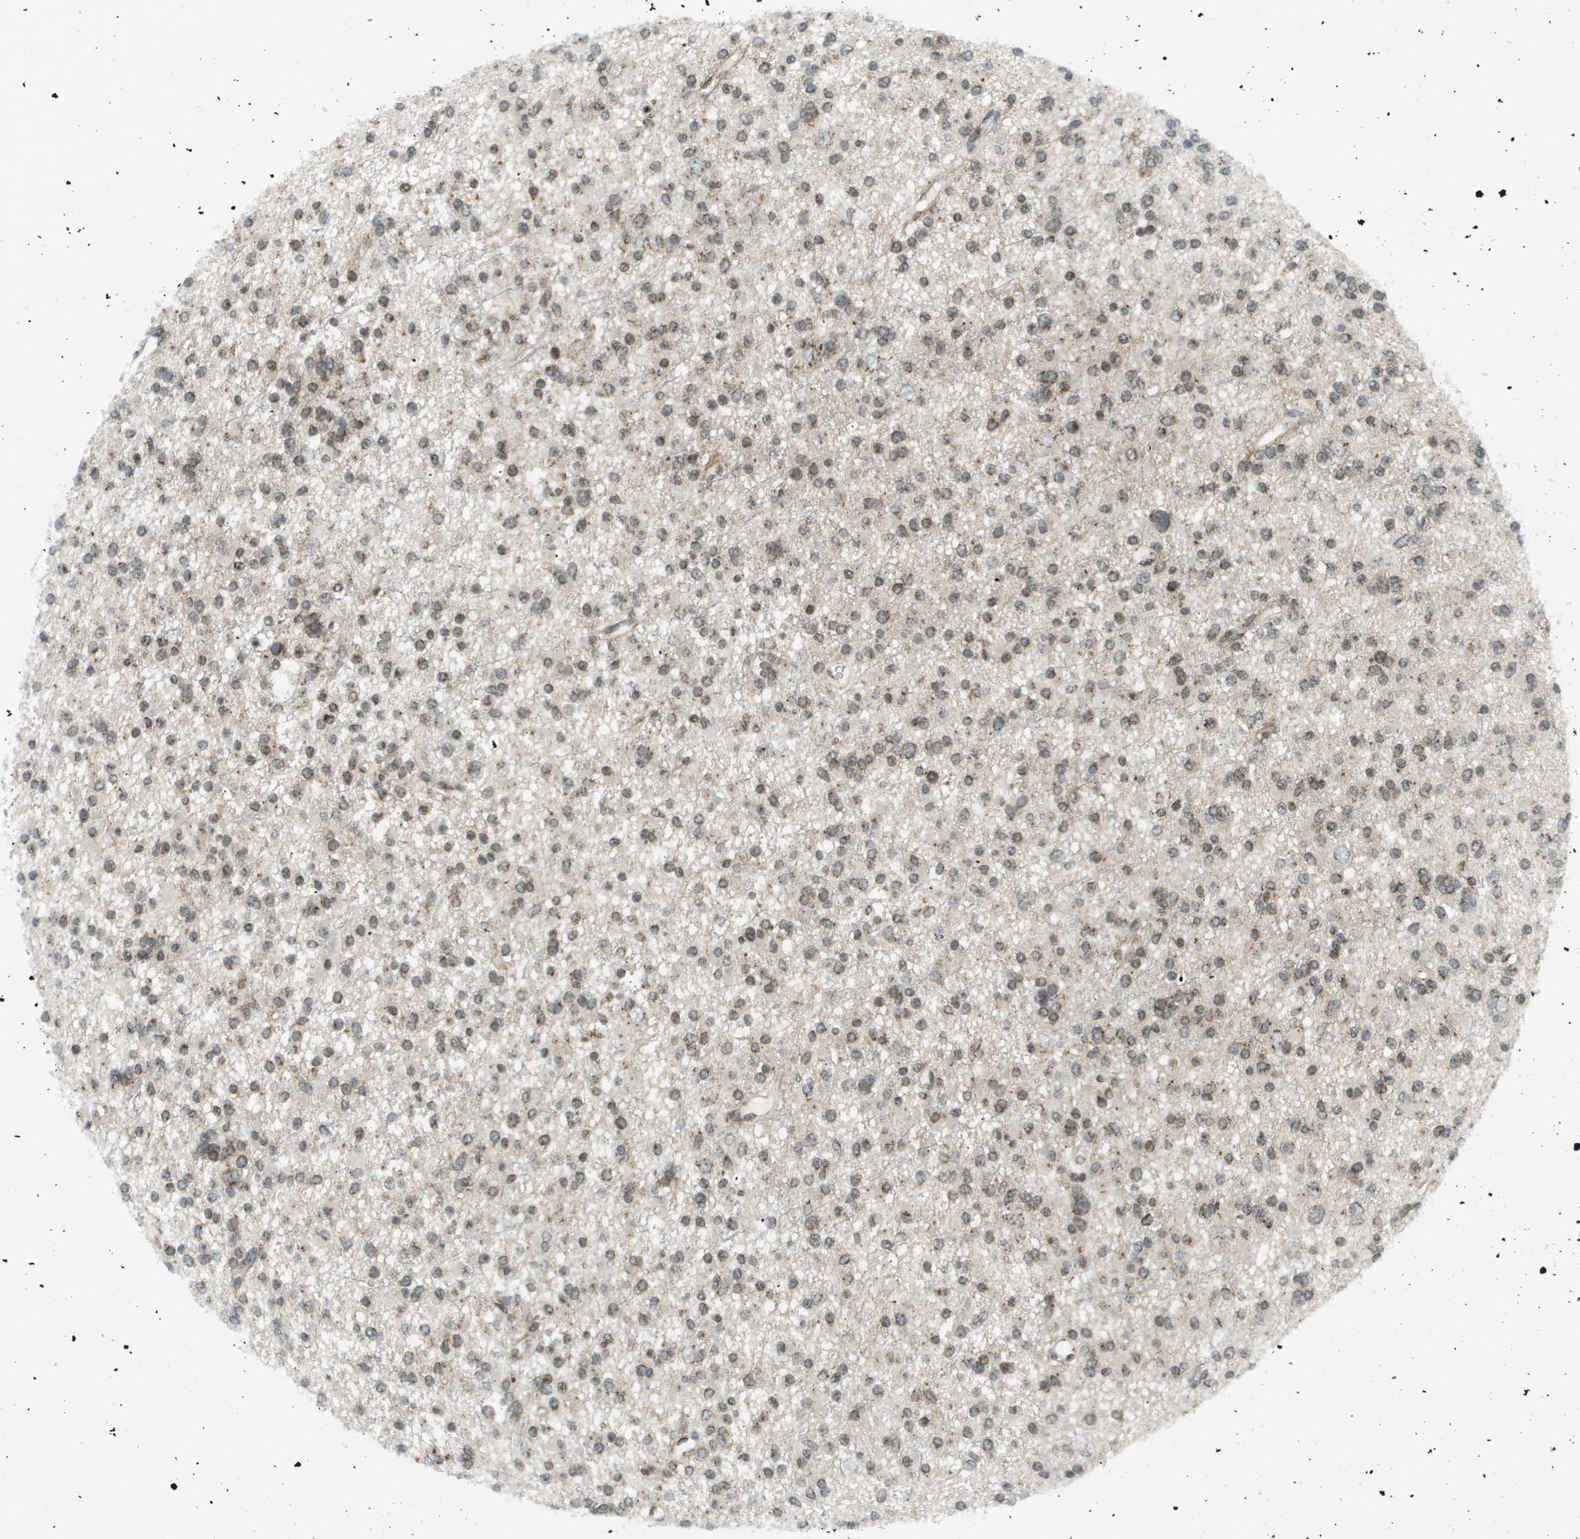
{"staining": {"intensity": "moderate", "quantity": ">75%", "location": "cytoplasmic/membranous,nuclear"}, "tissue": "glioma", "cell_type": "Tumor cells", "image_type": "cancer", "snomed": [{"axis": "morphology", "description": "Glioma, malignant, Low grade"}, {"axis": "topography", "description": "Brain"}], "caption": "Human glioma stained with a protein marker reveals moderate staining in tumor cells.", "gene": "EVC", "patient": {"sex": "female", "age": 22}}